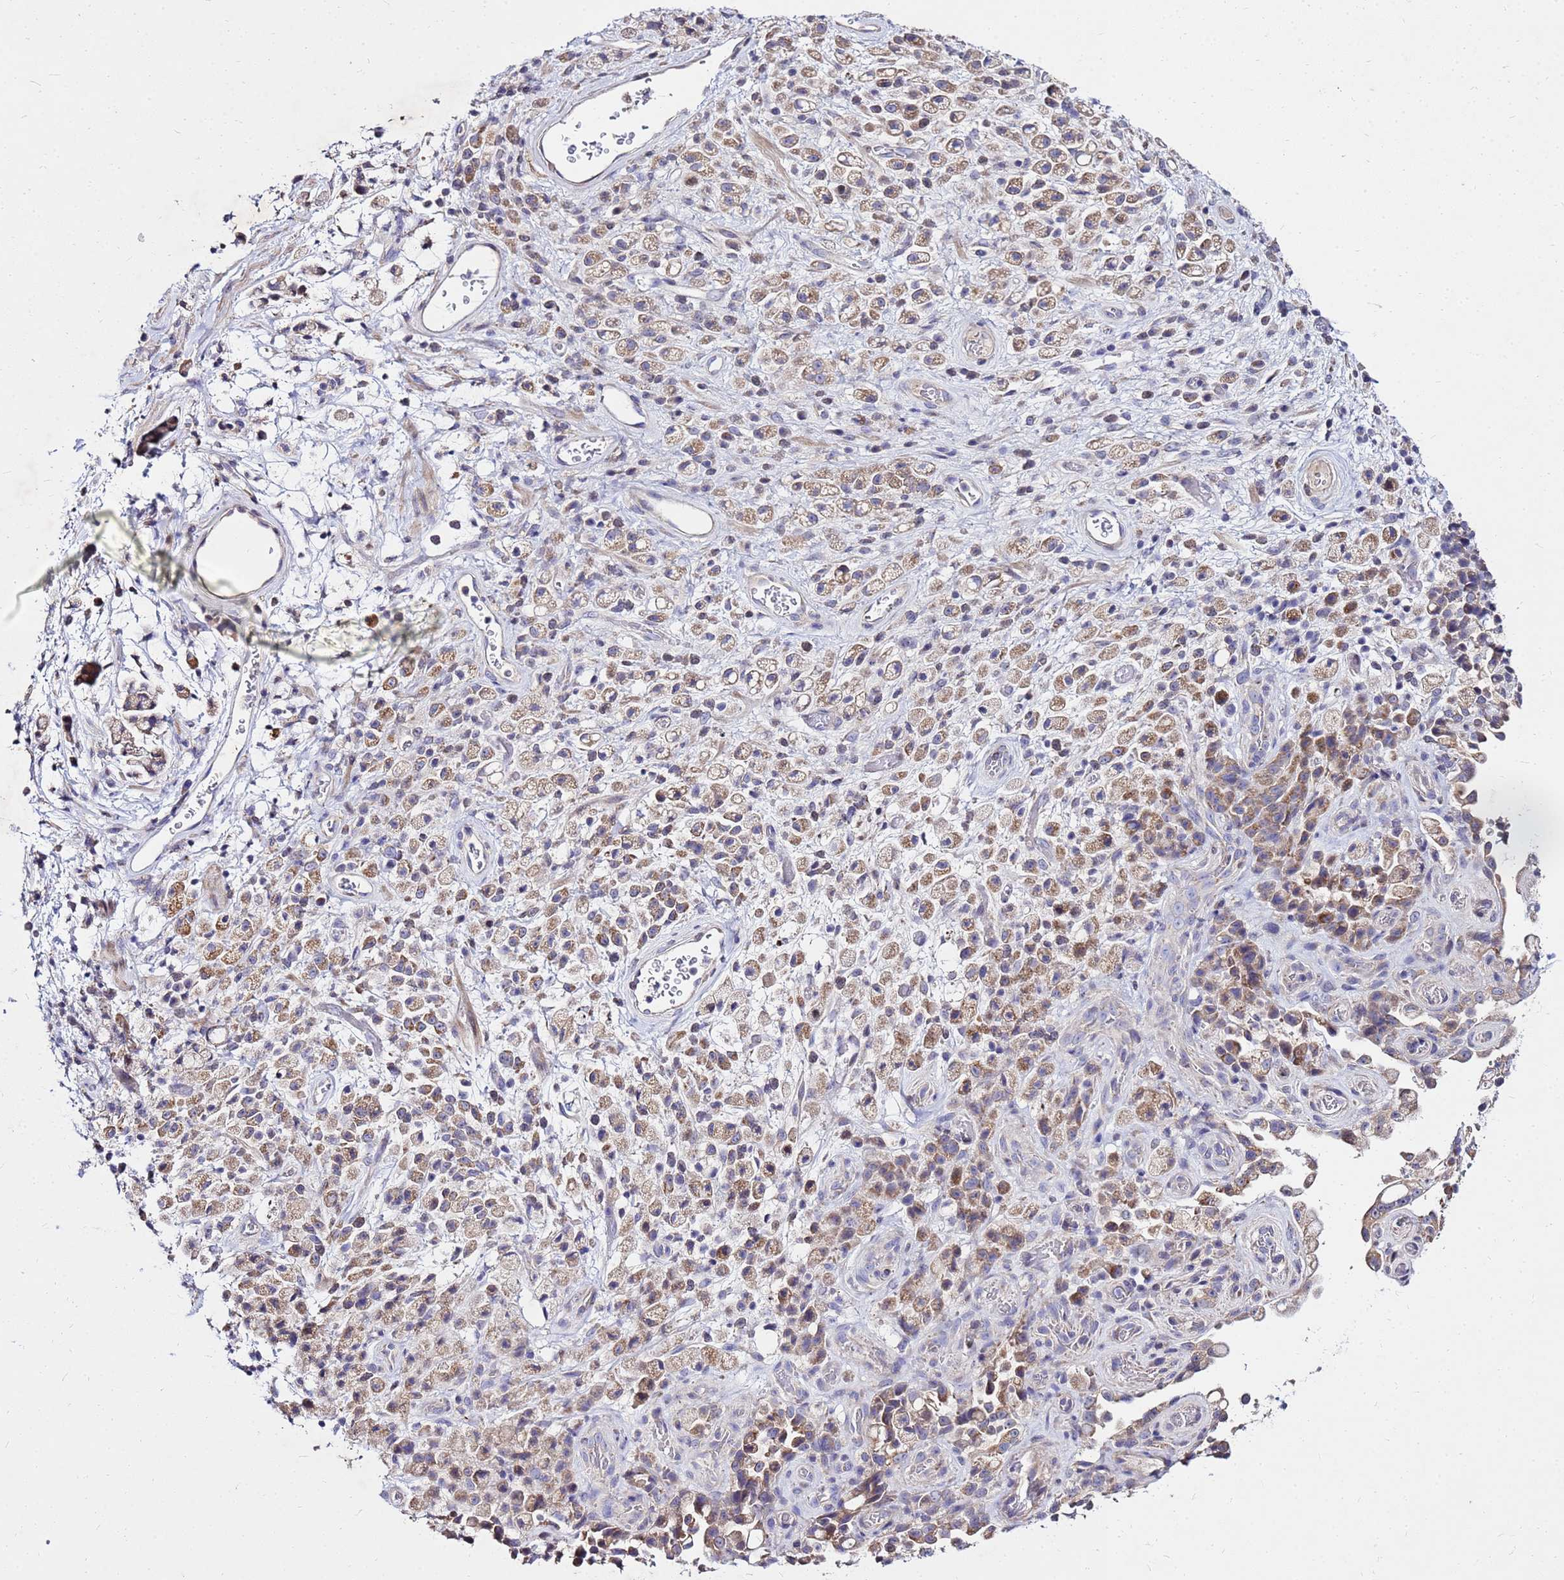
{"staining": {"intensity": "moderate", "quantity": ">75%", "location": "cytoplasmic/membranous"}, "tissue": "stomach cancer", "cell_type": "Tumor cells", "image_type": "cancer", "snomed": [{"axis": "morphology", "description": "Adenocarcinoma, NOS"}, {"axis": "topography", "description": "Stomach"}], "caption": "Protein expression analysis of stomach cancer reveals moderate cytoplasmic/membranous positivity in approximately >75% of tumor cells.", "gene": "COX14", "patient": {"sex": "female", "age": 60}}